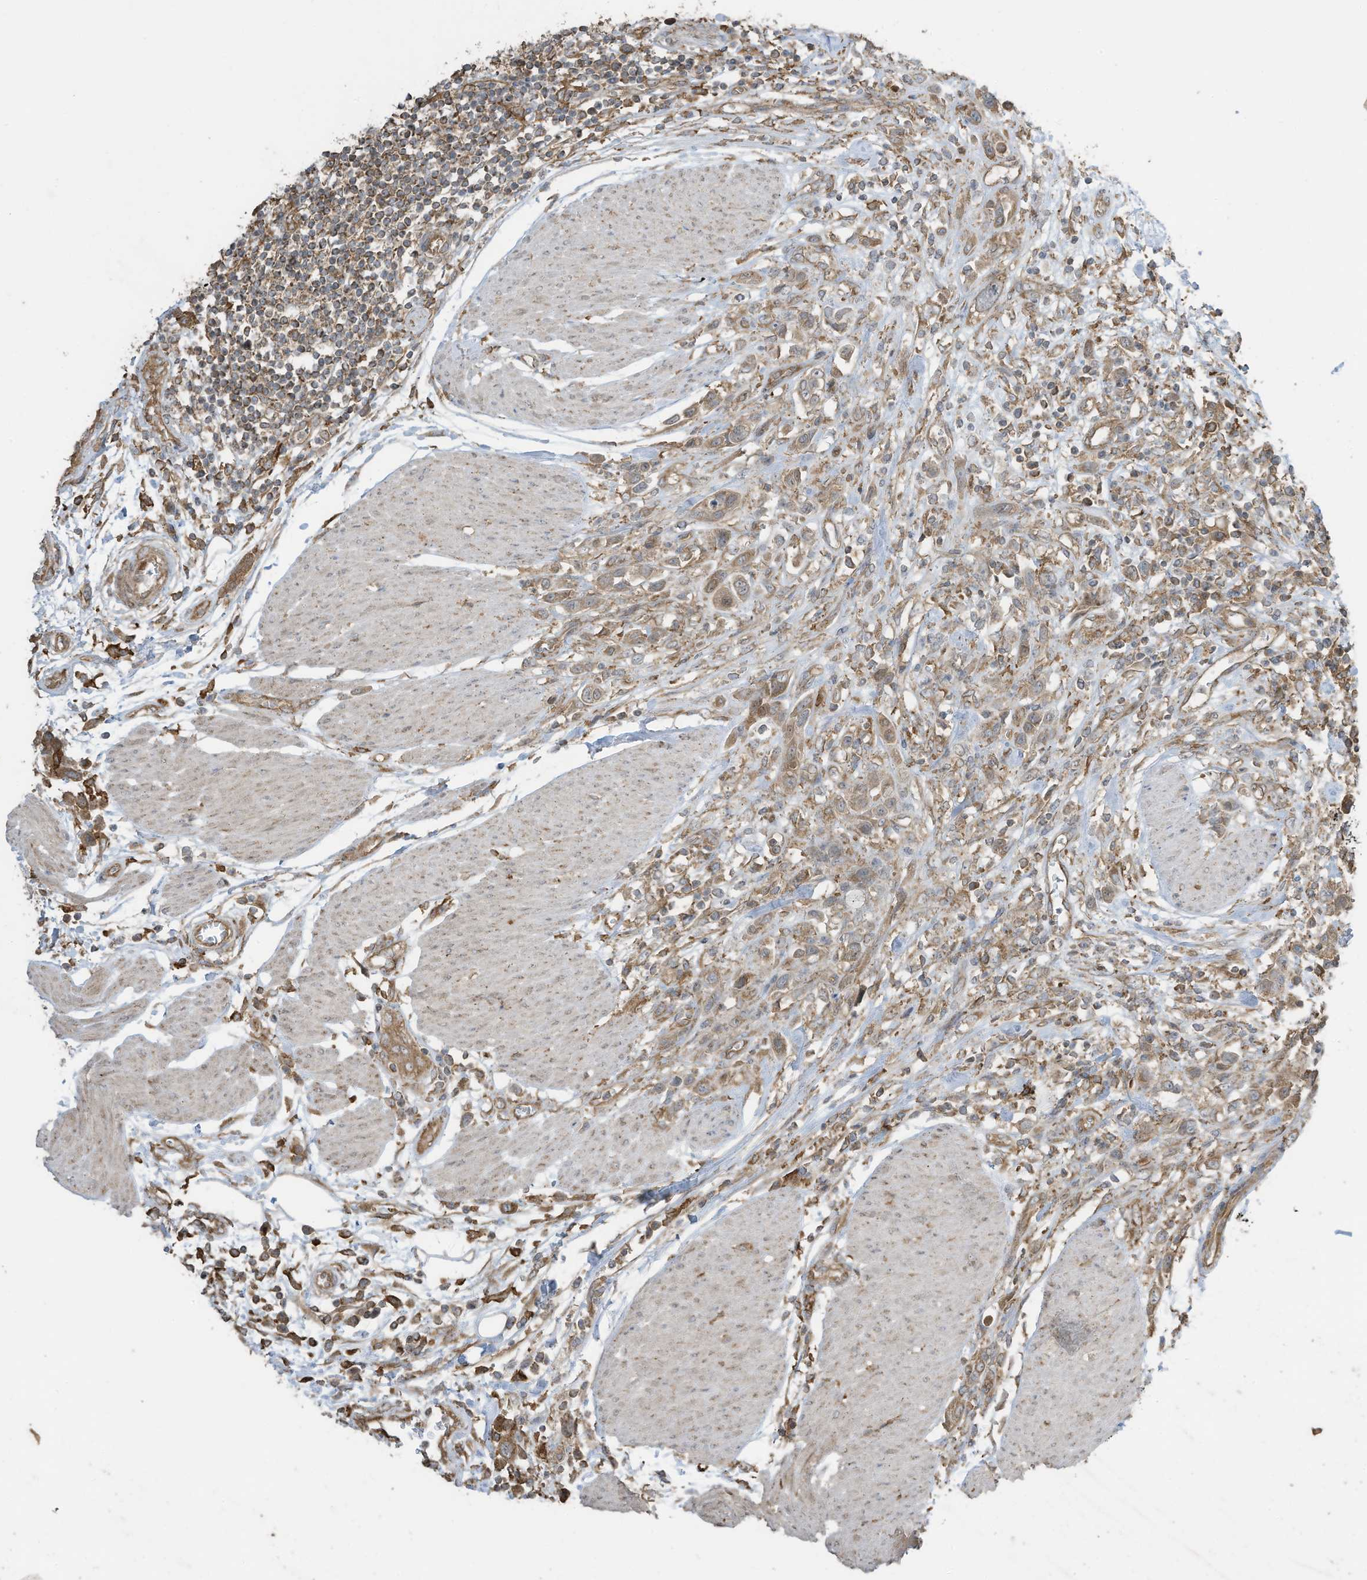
{"staining": {"intensity": "moderate", "quantity": "25%-75%", "location": "cytoplasmic/membranous"}, "tissue": "urothelial cancer", "cell_type": "Tumor cells", "image_type": "cancer", "snomed": [{"axis": "morphology", "description": "Urothelial carcinoma, High grade"}, {"axis": "topography", "description": "Urinary bladder"}], "caption": "IHC photomicrograph of neoplastic tissue: human high-grade urothelial carcinoma stained using immunohistochemistry (IHC) demonstrates medium levels of moderate protein expression localized specifically in the cytoplasmic/membranous of tumor cells, appearing as a cytoplasmic/membranous brown color.", "gene": "CGAS", "patient": {"sex": "male", "age": 50}}